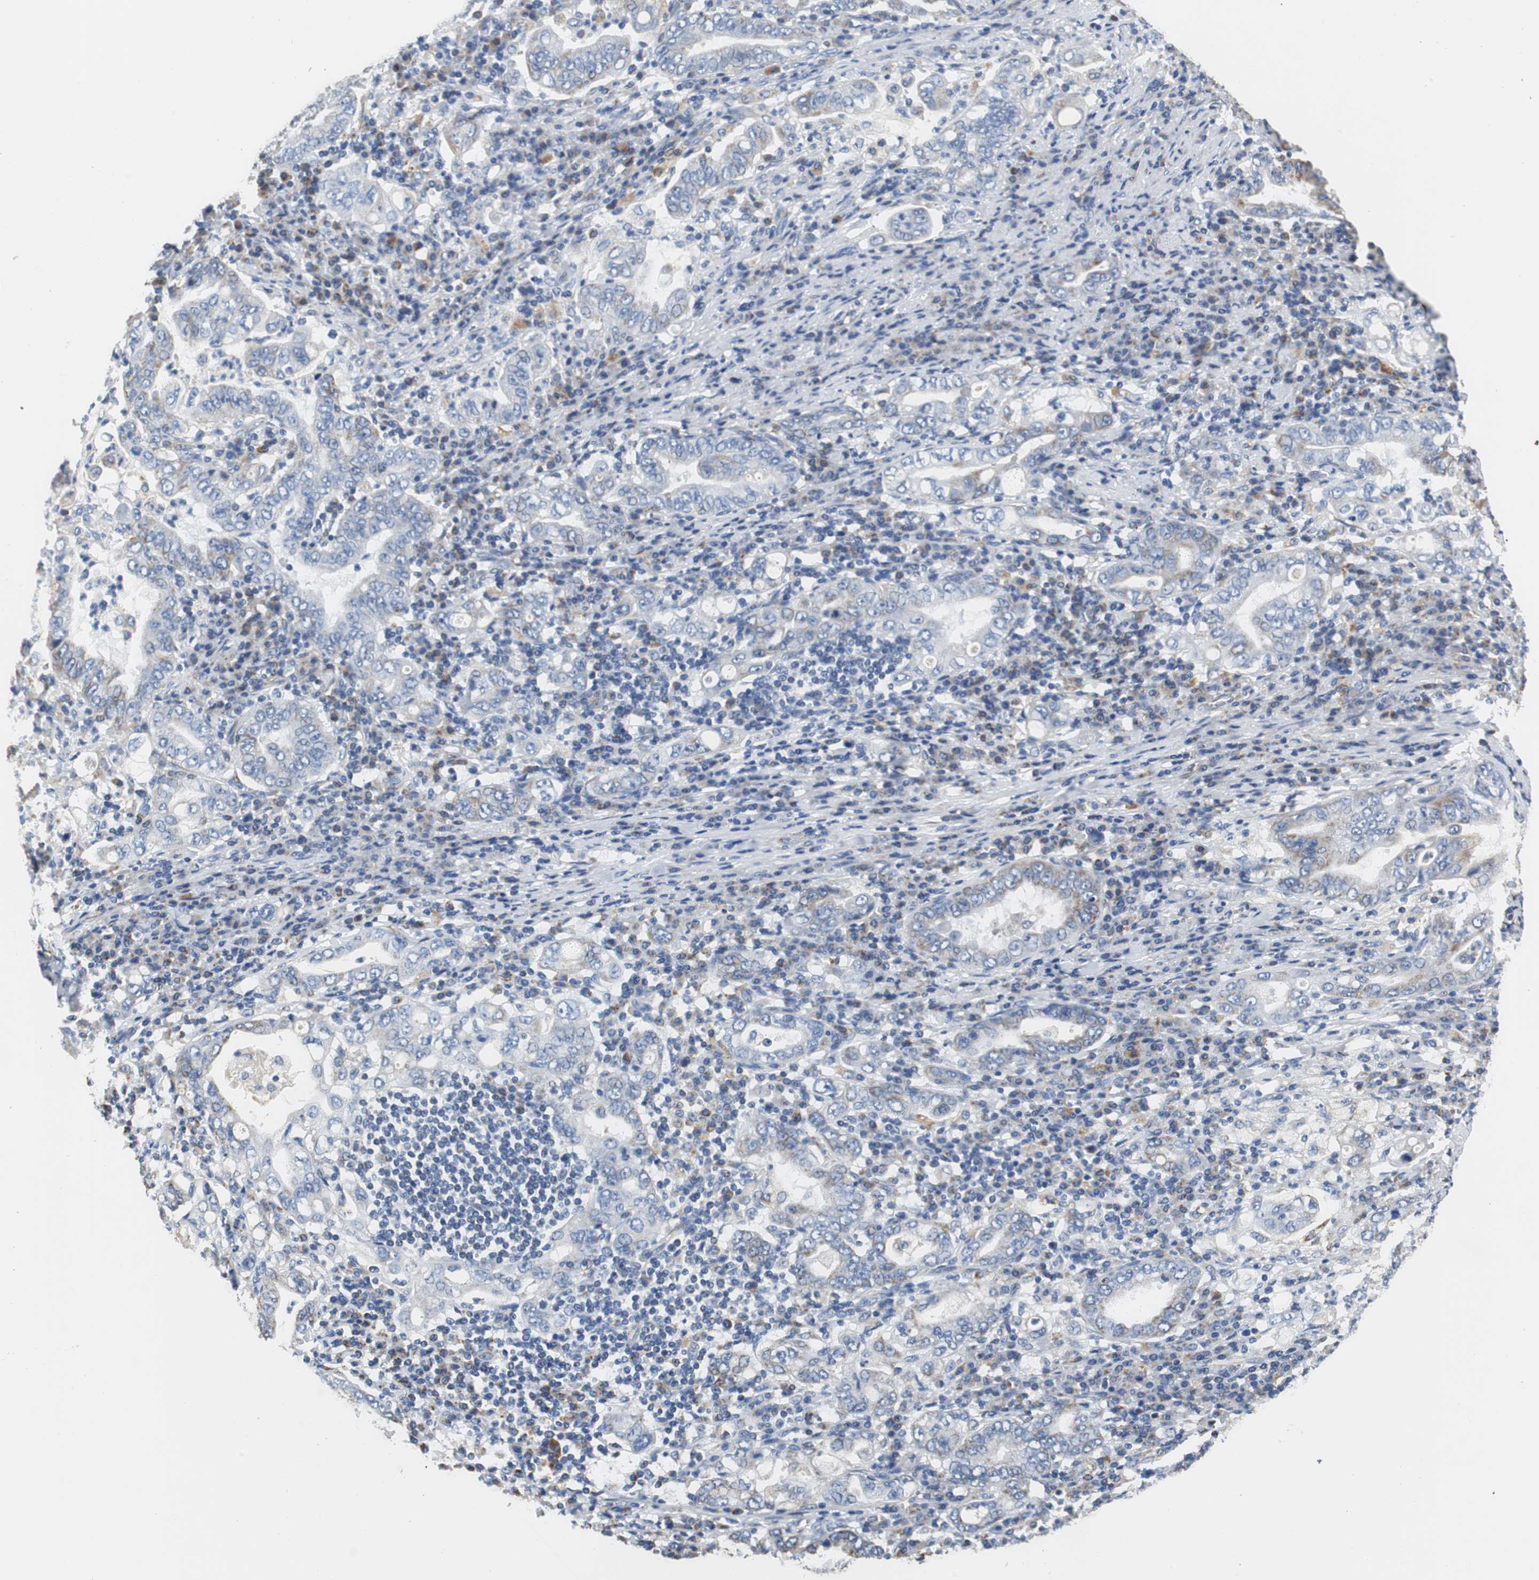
{"staining": {"intensity": "weak", "quantity": "<25%", "location": "cytoplasmic/membranous"}, "tissue": "stomach cancer", "cell_type": "Tumor cells", "image_type": "cancer", "snomed": [{"axis": "morphology", "description": "Normal tissue, NOS"}, {"axis": "morphology", "description": "Adenocarcinoma, NOS"}, {"axis": "topography", "description": "Esophagus"}, {"axis": "topography", "description": "Stomach, upper"}, {"axis": "topography", "description": "Peripheral nerve tissue"}], "caption": "Immunohistochemistry (IHC) image of neoplastic tissue: human stomach adenocarcinoma stained with DAB shows no significant protein expression in tumor cells. (DAB immunohistochemistry (IHC), high magnification).", "gene": "PCK1", "patient": {"sex": "male", "age": 62}}